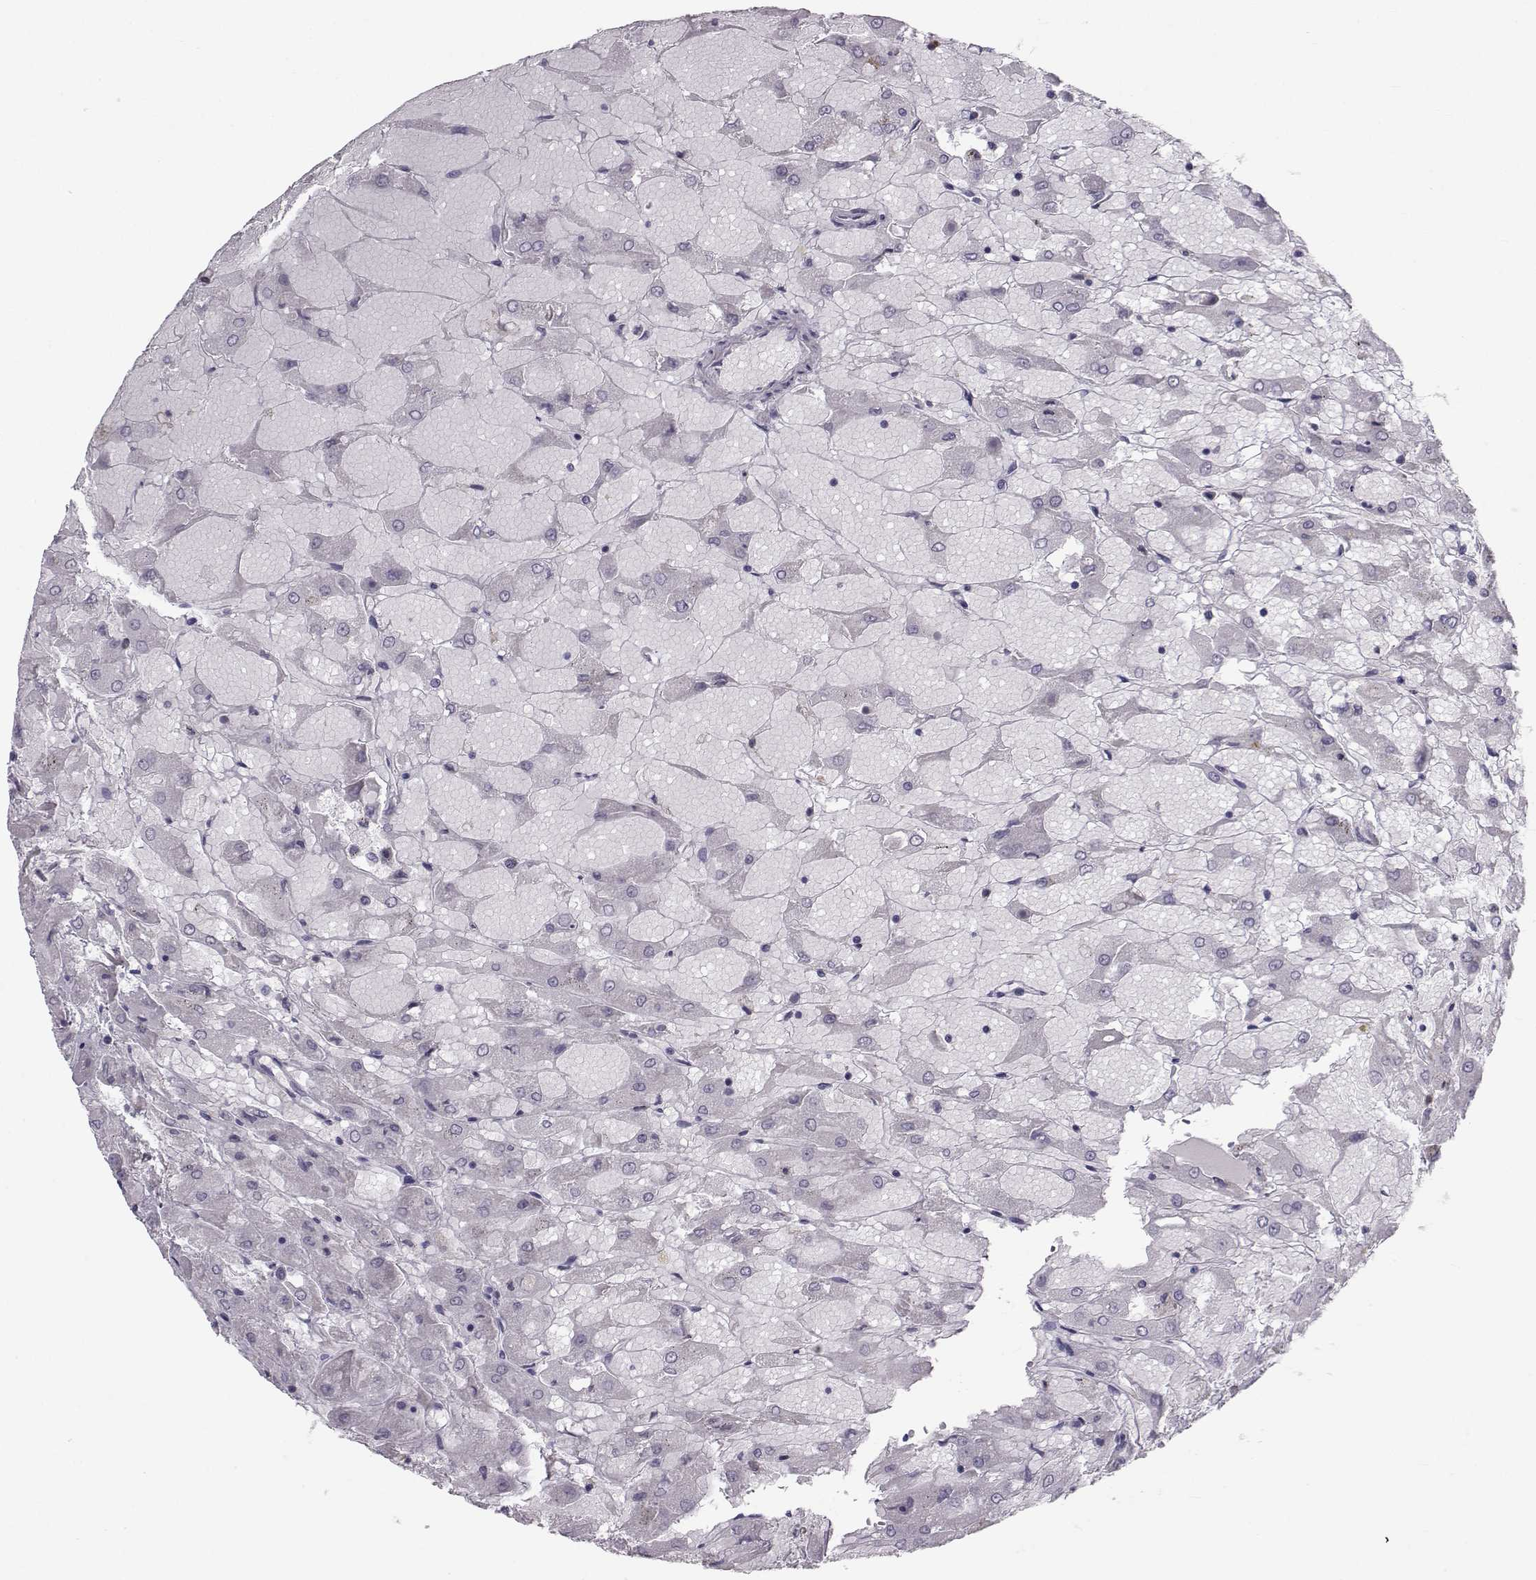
{"staining": {"intensity": "negative", "quantity": "none", "location": "none"}, "tissue": "renal cancer", "cell_type": "Tumor cells", "image_type": "cancer", "snomed": [{"axis": "morphology", "description": "Adenocarcinoma, NOS"}, {"axis": "topography", "description": "Kidney"}], "caption": "Renal cancer was stained to show a protein in brown. There is no significant positivity in tumor cells.", "gene": "GARIN3", "patient": {"sex": "male", "age": 72}}